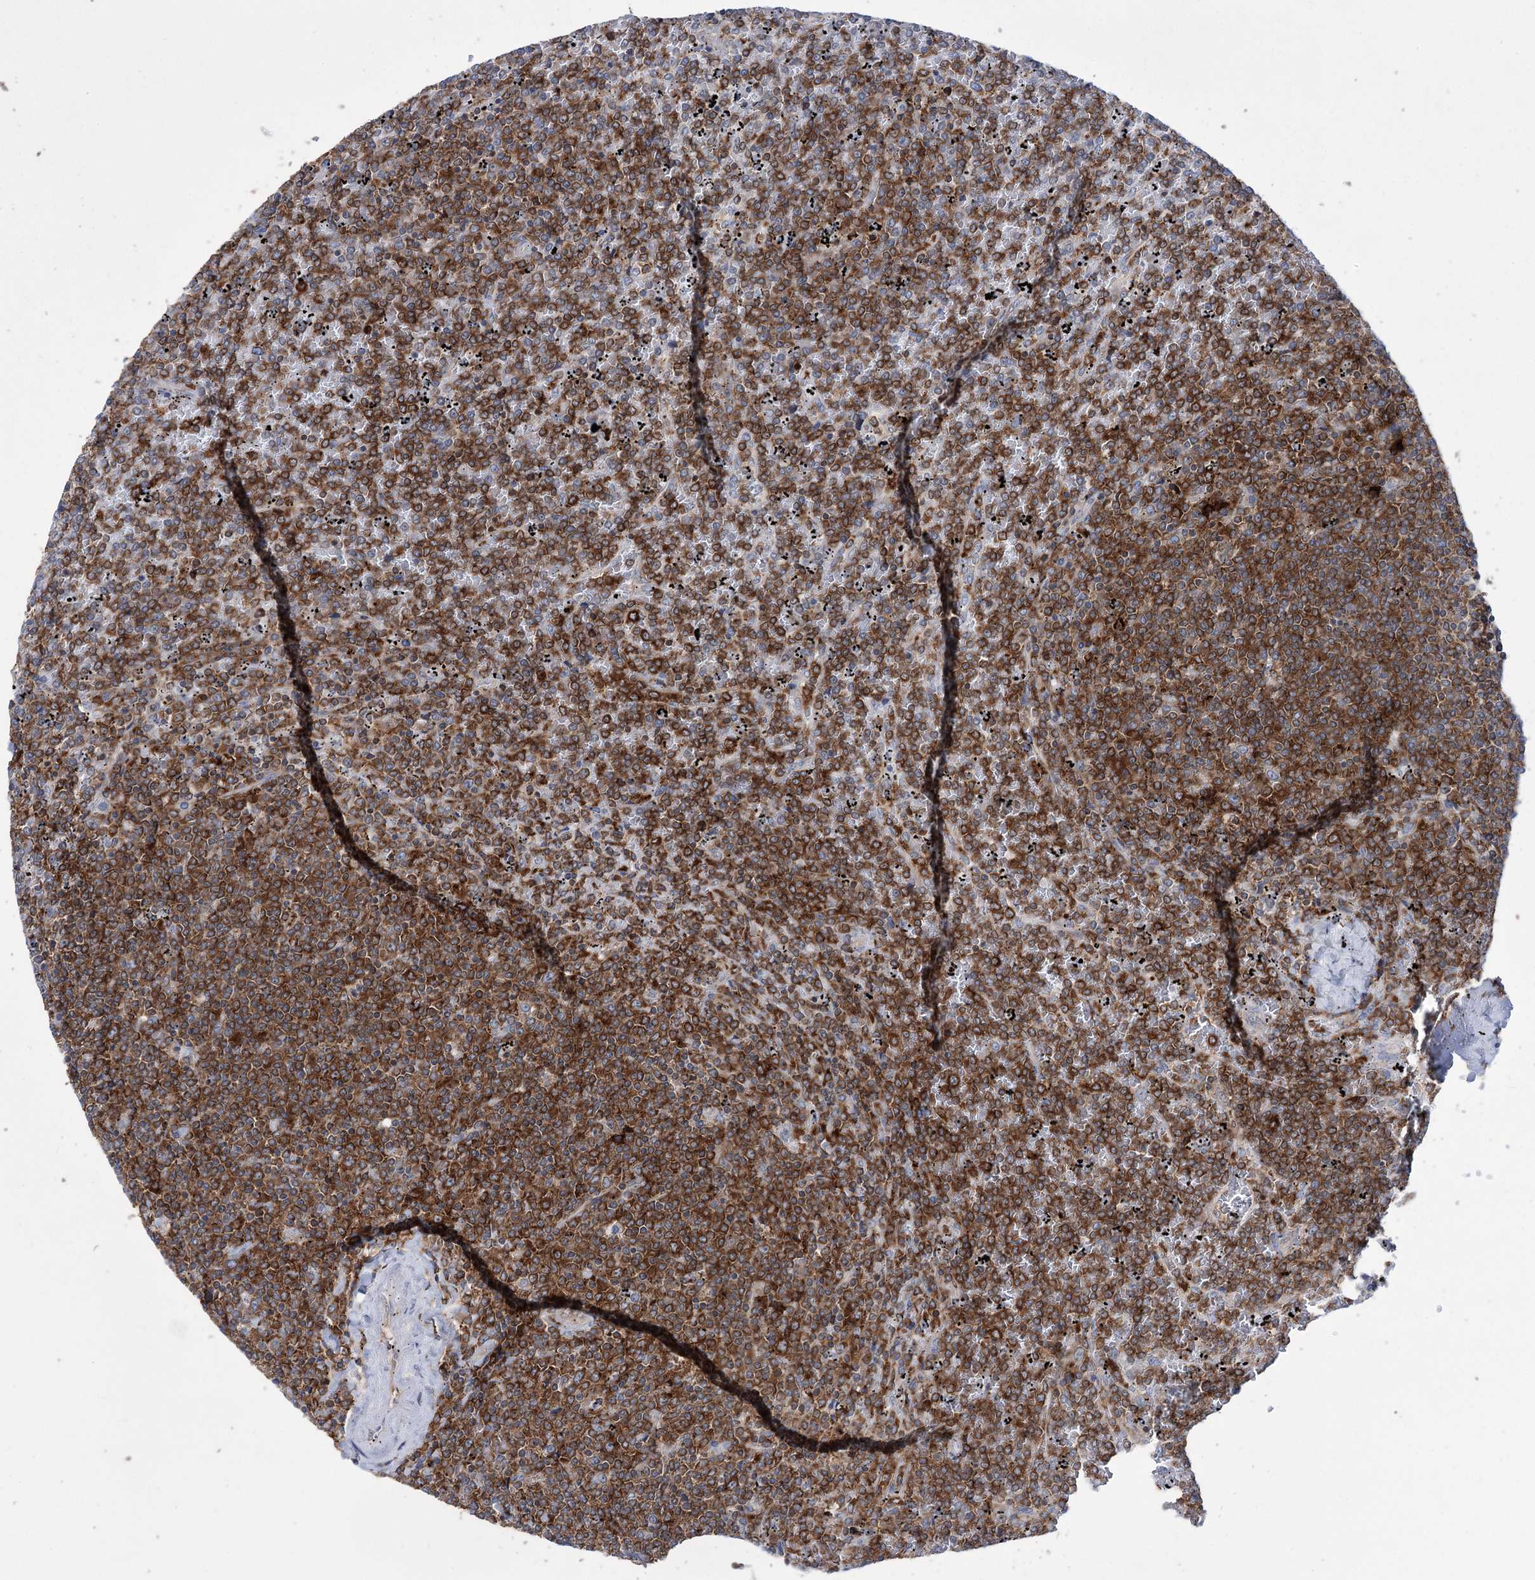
{"staining": {"intensity": "moderate", "quantity": ">75%", "location": "cytoplasmic/membranous"}, "tissue": "lymphoma", "cell_type": "Tumor cells", "image_type": "cancer", "snomed": [{"axis": "morphology", "description": "Malignant lymphoma, non-Hodgkin's type, Low grade"}, {"axis": "topography", "description": "Spleen"}], "caption": "An immunohistochemistry (IHC) photomicrograph of neoplastic tissue is shown. Protein staining in brown labels moderate cytoplasmic/membranous positivity in malignant lymphoma, non-Hodgkin's type (low-grade) within tumor cells.", "gene": "ZNF622", "patient": {"sex": "female", "age": 19}}